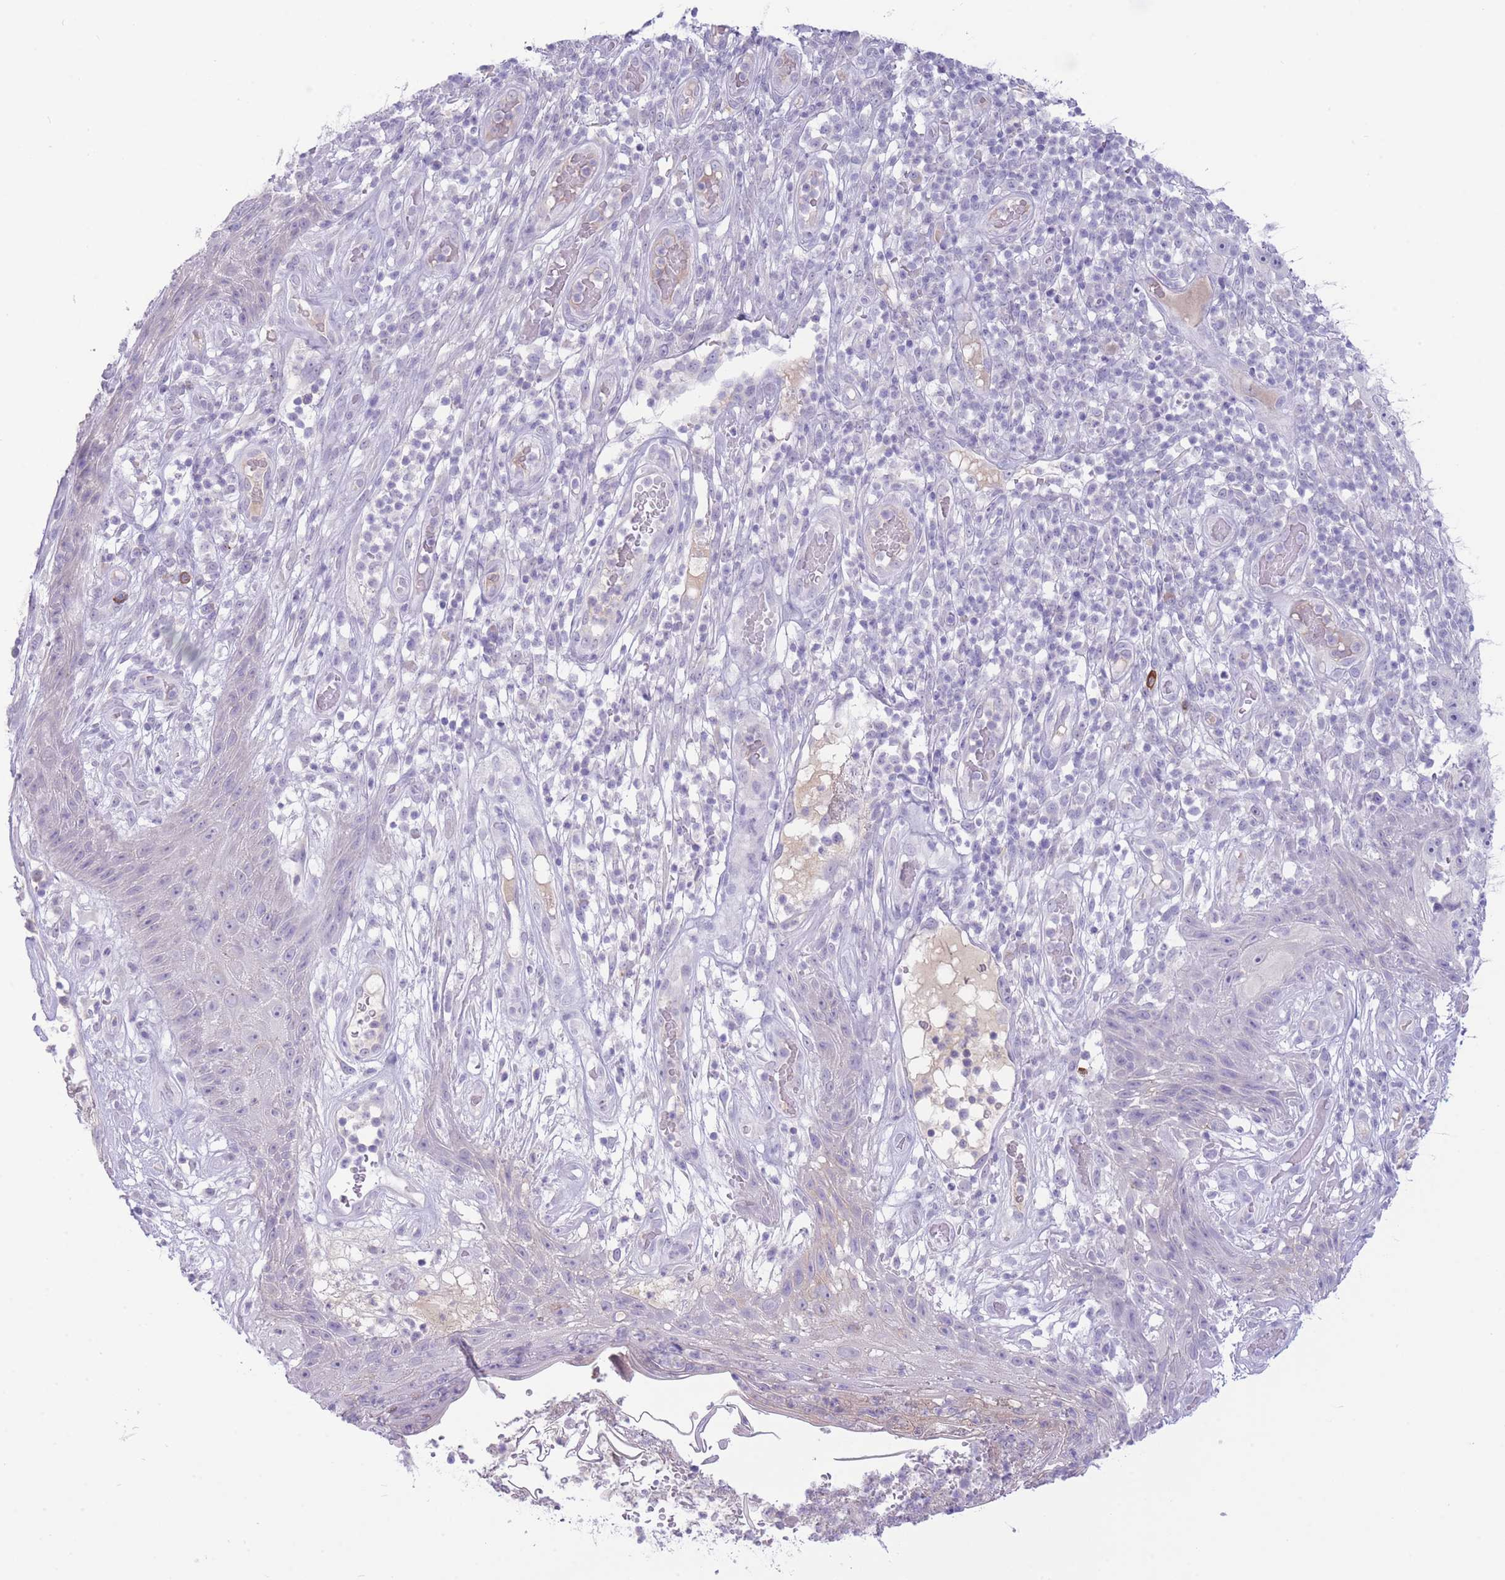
{"staining": {"intensity": "negative", "quantity": "none", "location": "none"}, "tissue": "skin cancer", "cell_type": "Tumor cells", "image_type": "cancer", "snomed": [{"axis": "morphology", "description": "Squamous cell carcinoma, NOS"}, {"axis": "topography", "description": "Skin"}], "caption": "DAB (3,3'-diaminobenzidine) immunohistochemical staining of squamous cell carcinoma (skin) exhibits no significant expression in tumor cells.", "gene": "ASAP3", "patient": {"sex": "female", "age": 87}}